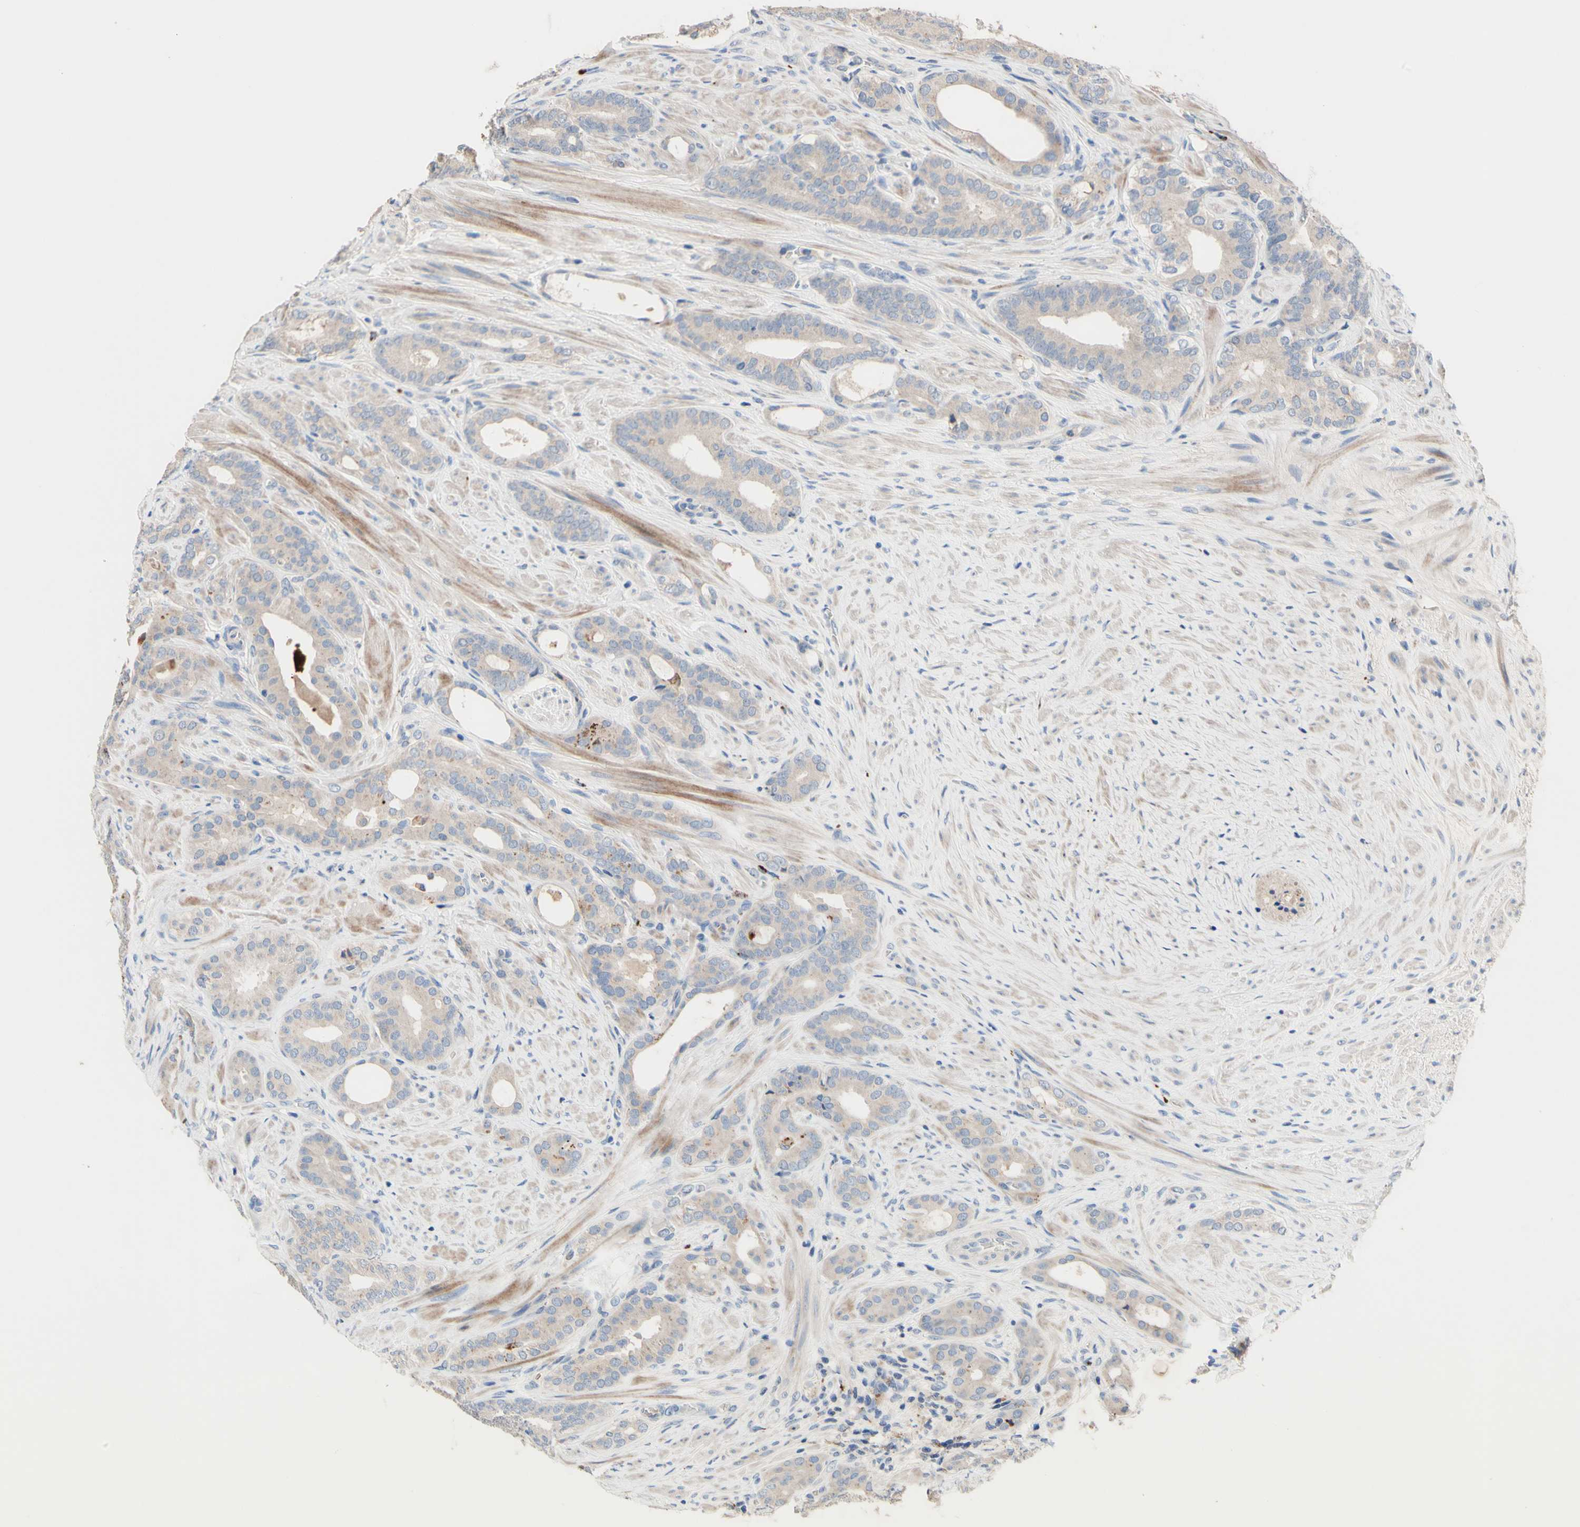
{"staining": {"intensity": "weak", "quantity": ">75%", "location": "cytoplasmic/membranous"}, "tissue": "prostate cancer", "cell_type": "Tumor cells", "image_type": "cancer", "snomed": [{"axis": "morphology", "description": "Adenocarcinoma, Low grade"}, {"axis": "topography", "description": "Prostate"}], "caption": "The immunohistochemical stain shows weak cytoplasmic/membranous staining in tumor cells of prostate cancer (adenocarcinoma (low-grade)) tissue.", "gene": "CDON", "patient": {"sex": "male", "age": 63}}